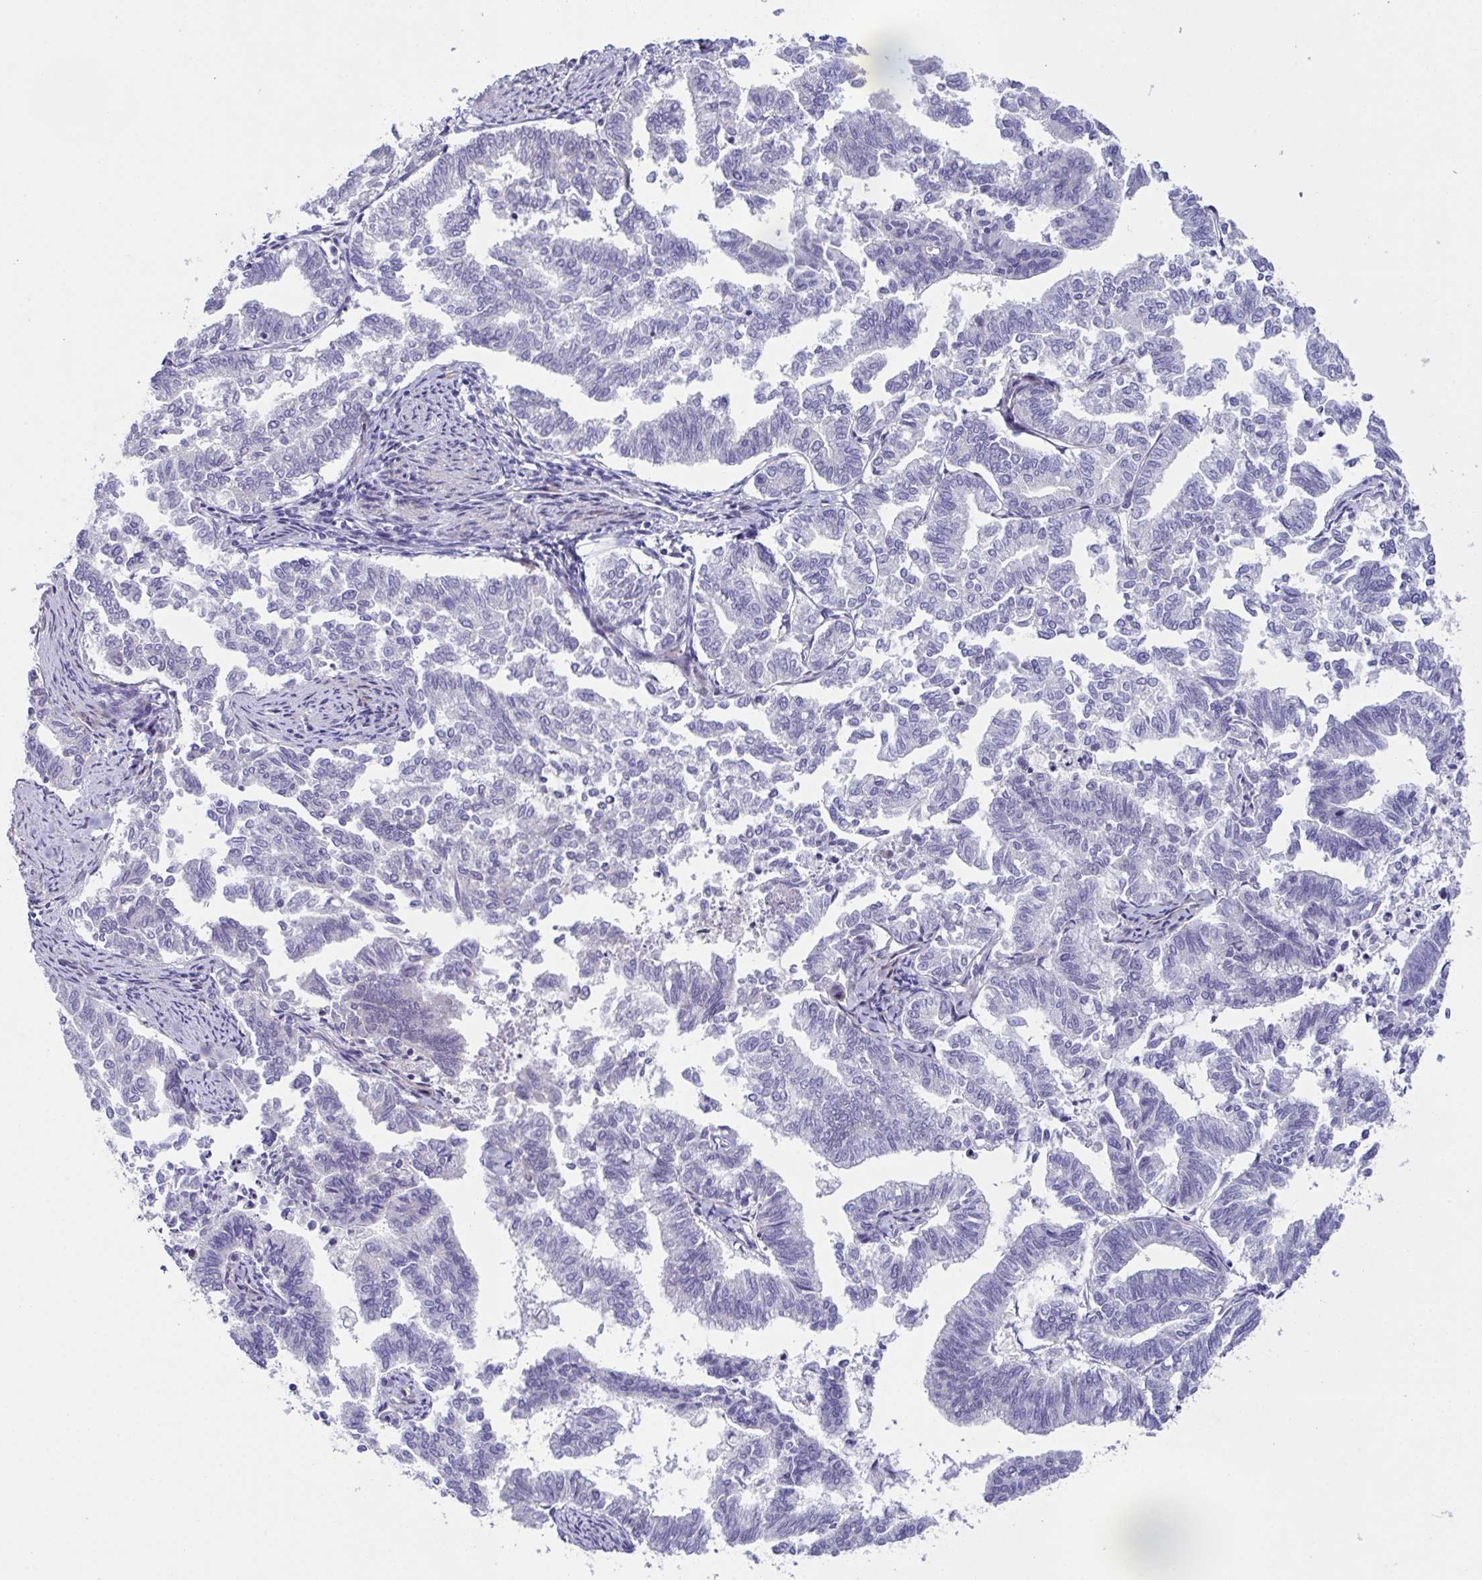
{"staining": {"intensity": "negative", "quantity": "none", "location": "none"}, "tissue": "endometrial cancer", "cell_type": "Tumor cells", "image_type": "cancer", "snomed": [{"axis": "morphology", "description": "Adenocarcinoma, NOS"}, {"axis": "topography", "description": "Endometrium"}], "caption": "Adenocarcinoma (endometrial) stained for a protein using immunohistochemistry displays no positivity tumor cells.", "gene": "ZNF713", "patient": {"sex": "female", "age": 79}}